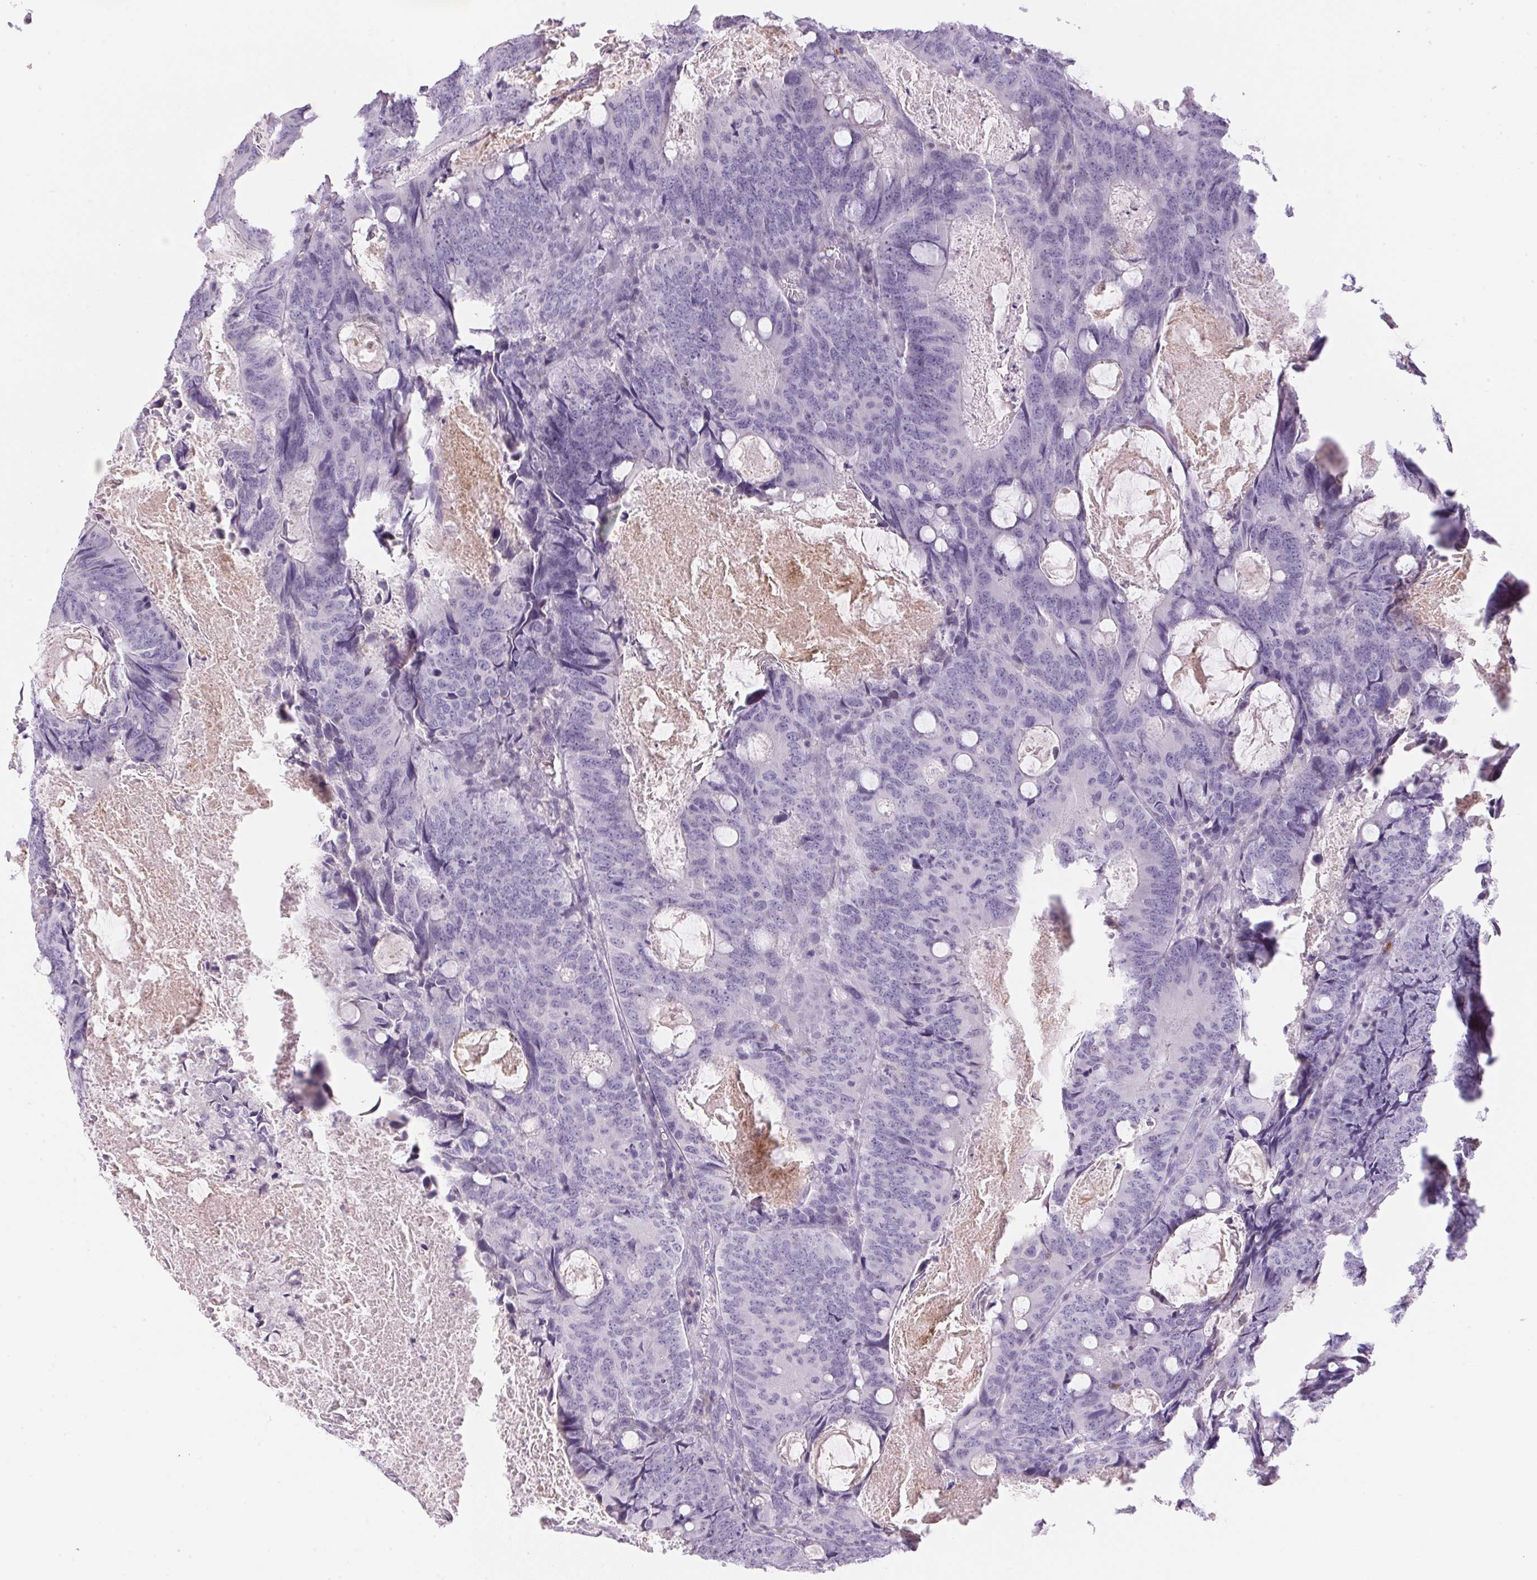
{"staining": {"intensity": "negative", "quantity": "none", "location": "none"}, "tissue": "colorectal cancer", "cell_type": "Tumor cells", "image_type": "cancer", "snomed": [{"axis": "morphology", "description": "Adenocarcinoma, NOS"}, {"axis": "topography", "description": "Colon"}], "caption": "The photomicrograph demonstrates no staining of tumor cells in colorectal adenocarcinoma. (DAB IHC, high magnification).", "gene": "ECPAS", "patient": {"sex": "male", "age": 67}}